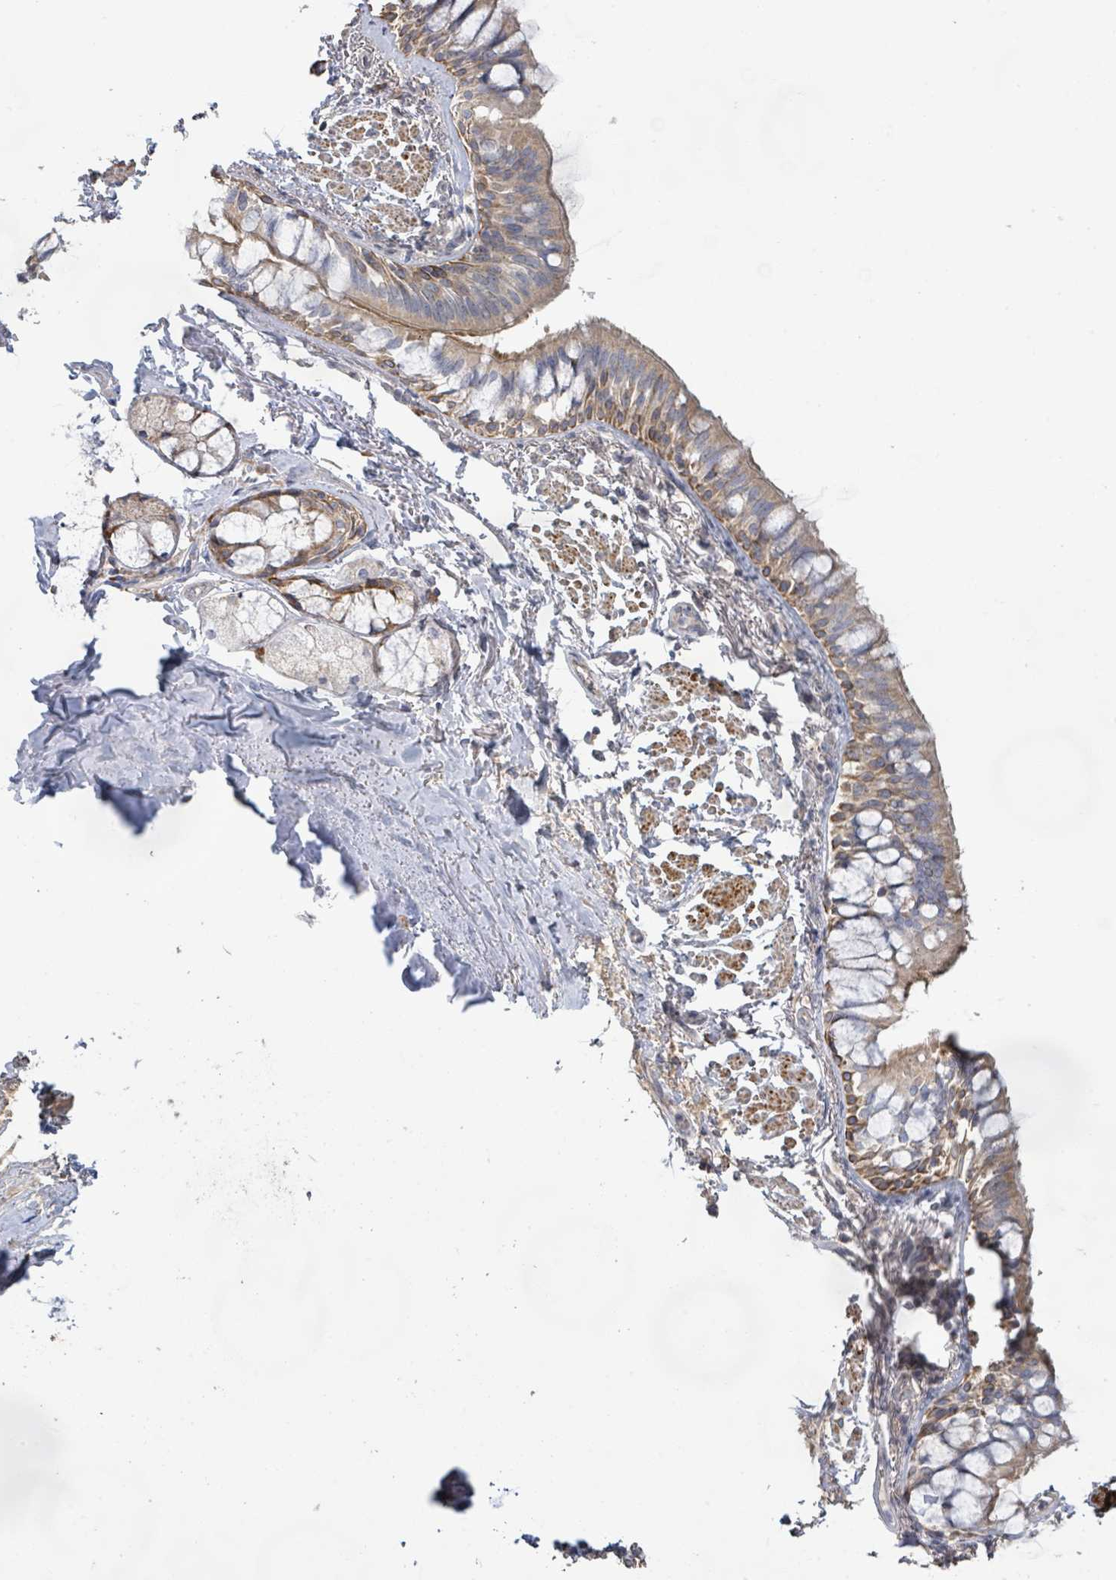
{"staining": {"intensity": "moderate", "quantity": ">75%", "location": "cytoplasmic/membranous"}, "tissue": "bronchus", "cell_type": "Respiratory epithelial cells", "image_type": "normal", "snomed": [{"axis": "morphology", "description": "Normal tissue, NOS"}, {"axis": "topography", "description": "Bronchus"}], "caption": "Respiratory epithelial cells display moderate cytoplasmic/membranous positivity in approximately >75% of cells in normal bronchus.", "gene": "KCNS2", "patient": {"sex": "male", "age": 70}}